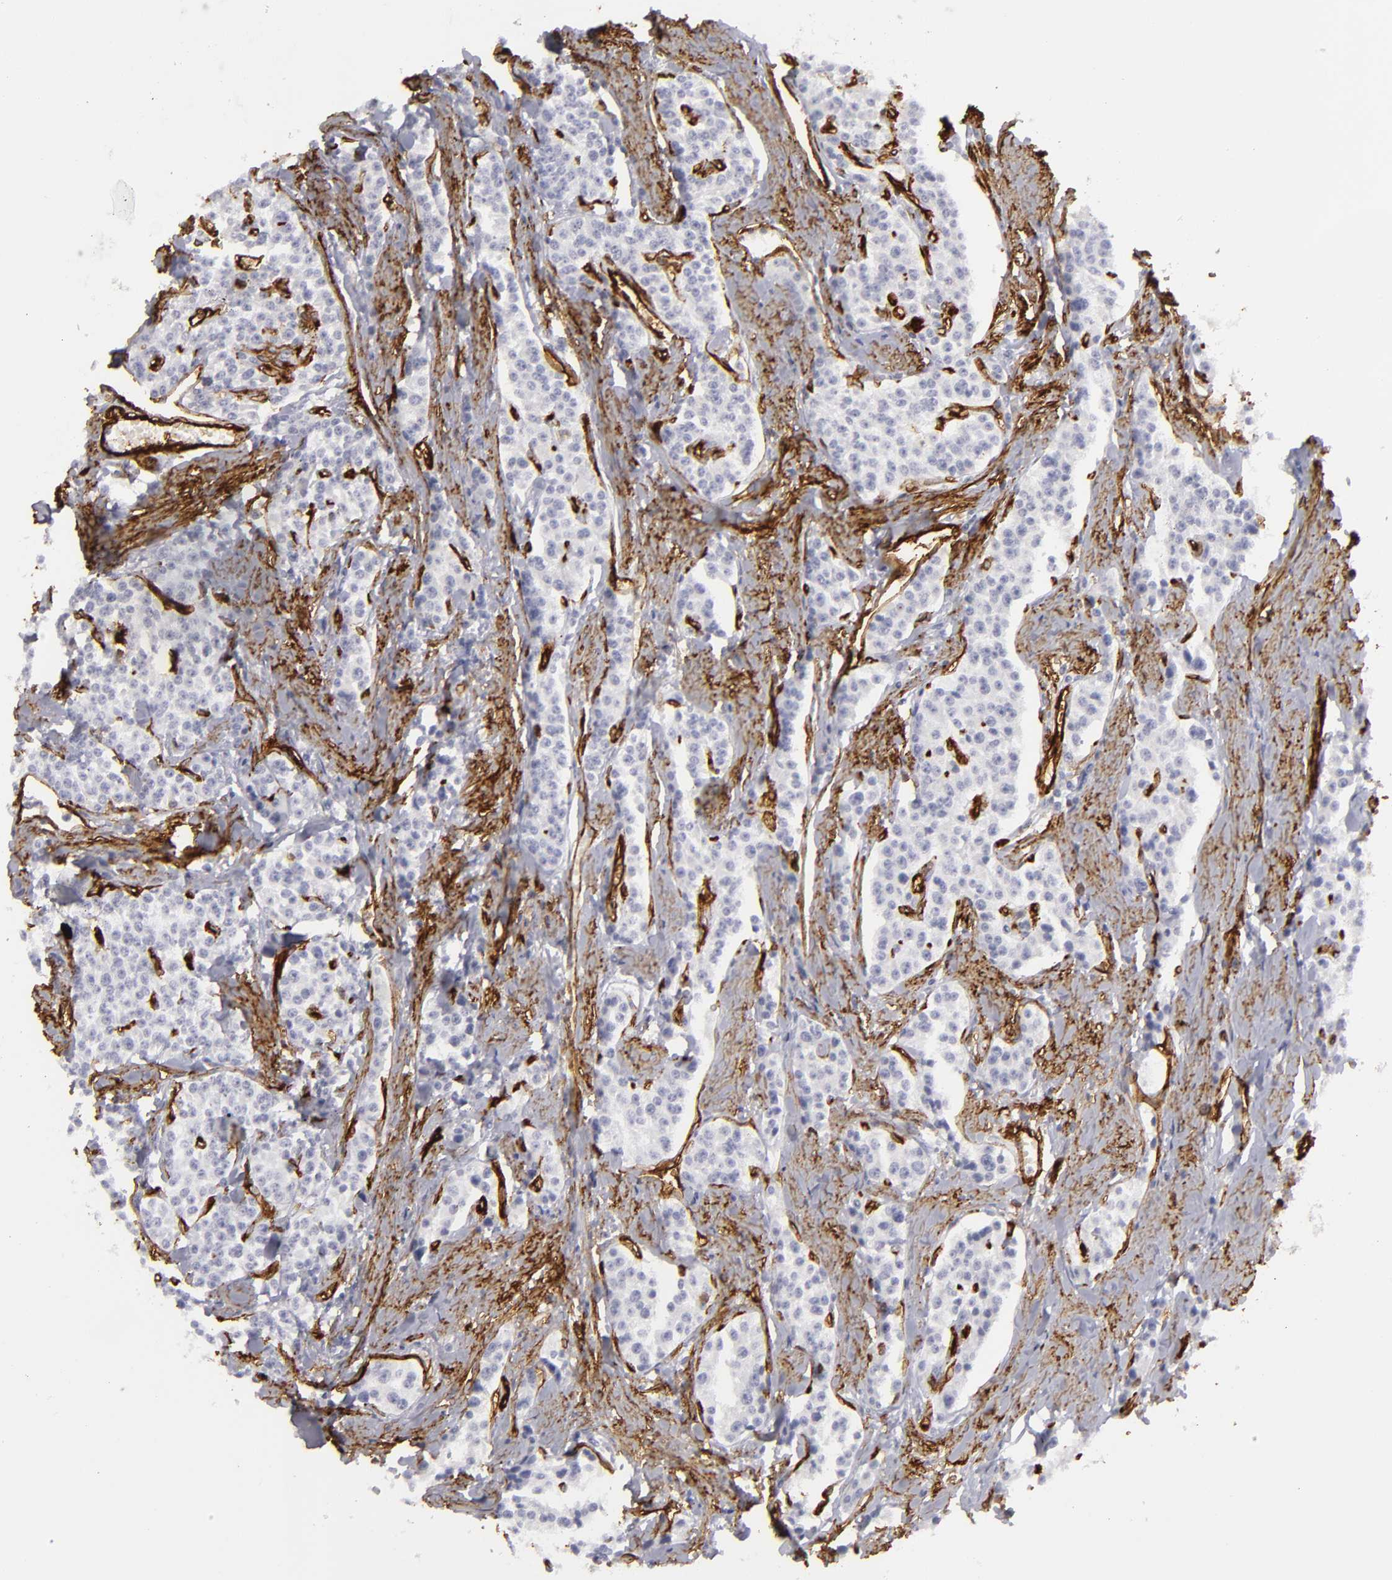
{"staining": {"intensity": "negative", "quantity": "none", "location": "none"}, "tissue": "carcinoid", "cell_type": "Tumor cells", "image_type": "cancer", "snomed": [{"axis": "morphology", "description": "Carcinoid, malignant, NOS"}, {"axis": "topography", "description": "Stomach"}], "caption": "A photomicrograph of human malignant carcinoid is negative for staining in tumor cells.", "gene": "MCAM", "patient": {"sex": "female", "age": 76}}